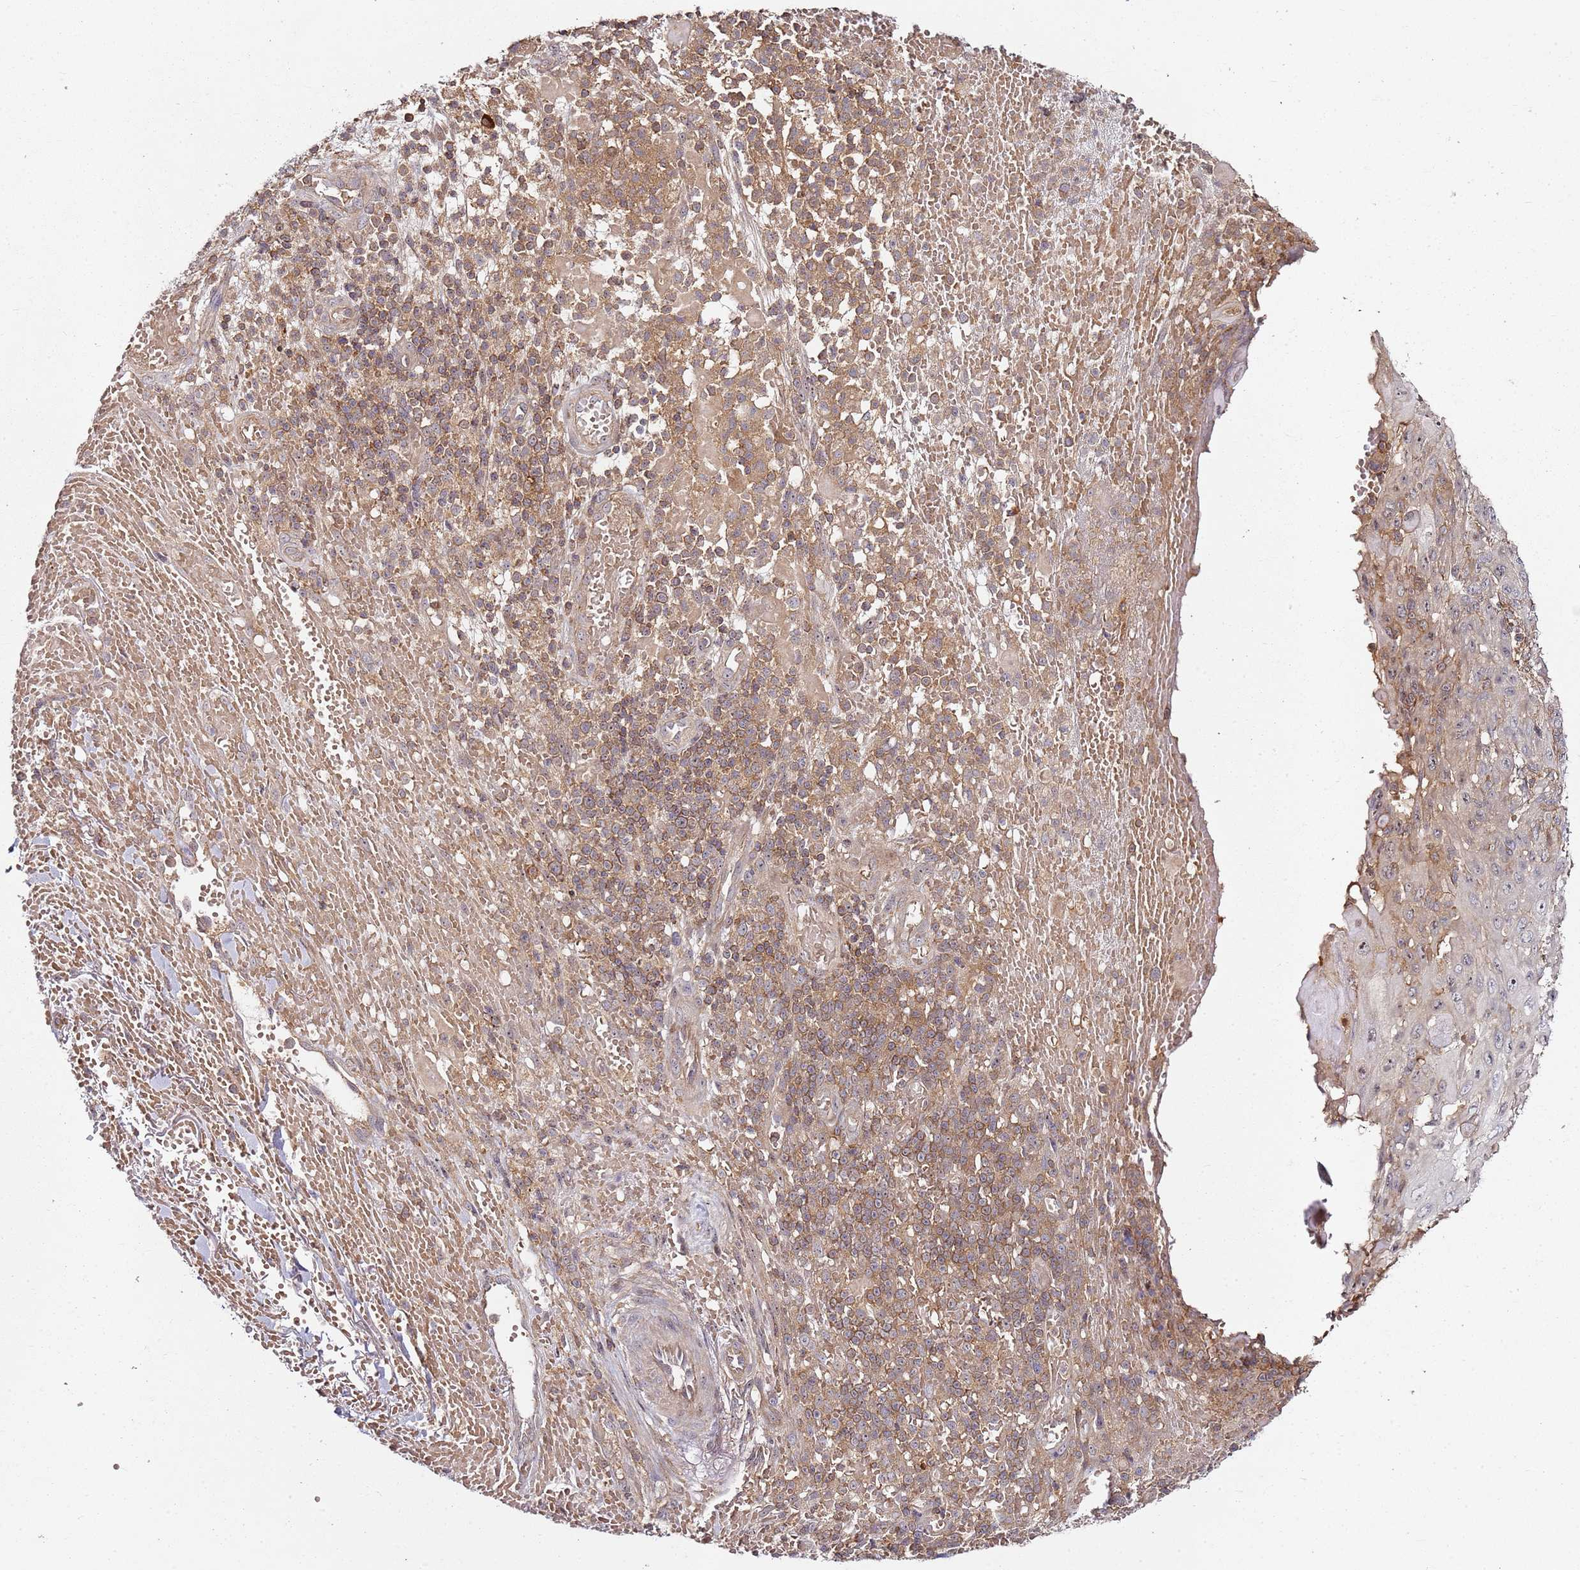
{"staining": {"intensity": "moderate", "quantity": ">75%", "location": "cytoplasmic/membranous"}, "tissue": "skin cancer", "cell_type": "Tumor cells", "image_type": "cancer", "snomed": [{"axis": "morphology", "description": "Normal tissue, NOS"}, {"axis": "morphology", "description": "Squamous cell carcinoma, NOS"}, {"axis": "topography", "description": "Skin"}, {"axis": "topography", "description": "Cartilage tissue"}], "caption": "Immunohistochemical staining of squamous cell carcinoma (skin) demonstrates medium levels of moderate cytoplasmic/membranous positivity in about >75% of tumor cells. The staining was performed using DAB (3,3'-diaminobenzidine), with brown indicating positive protein expression. Nuclei are stained blue with hematoxylin.", "gene": "PRMT7", "patient": {"sex": "female", "age": 79}}